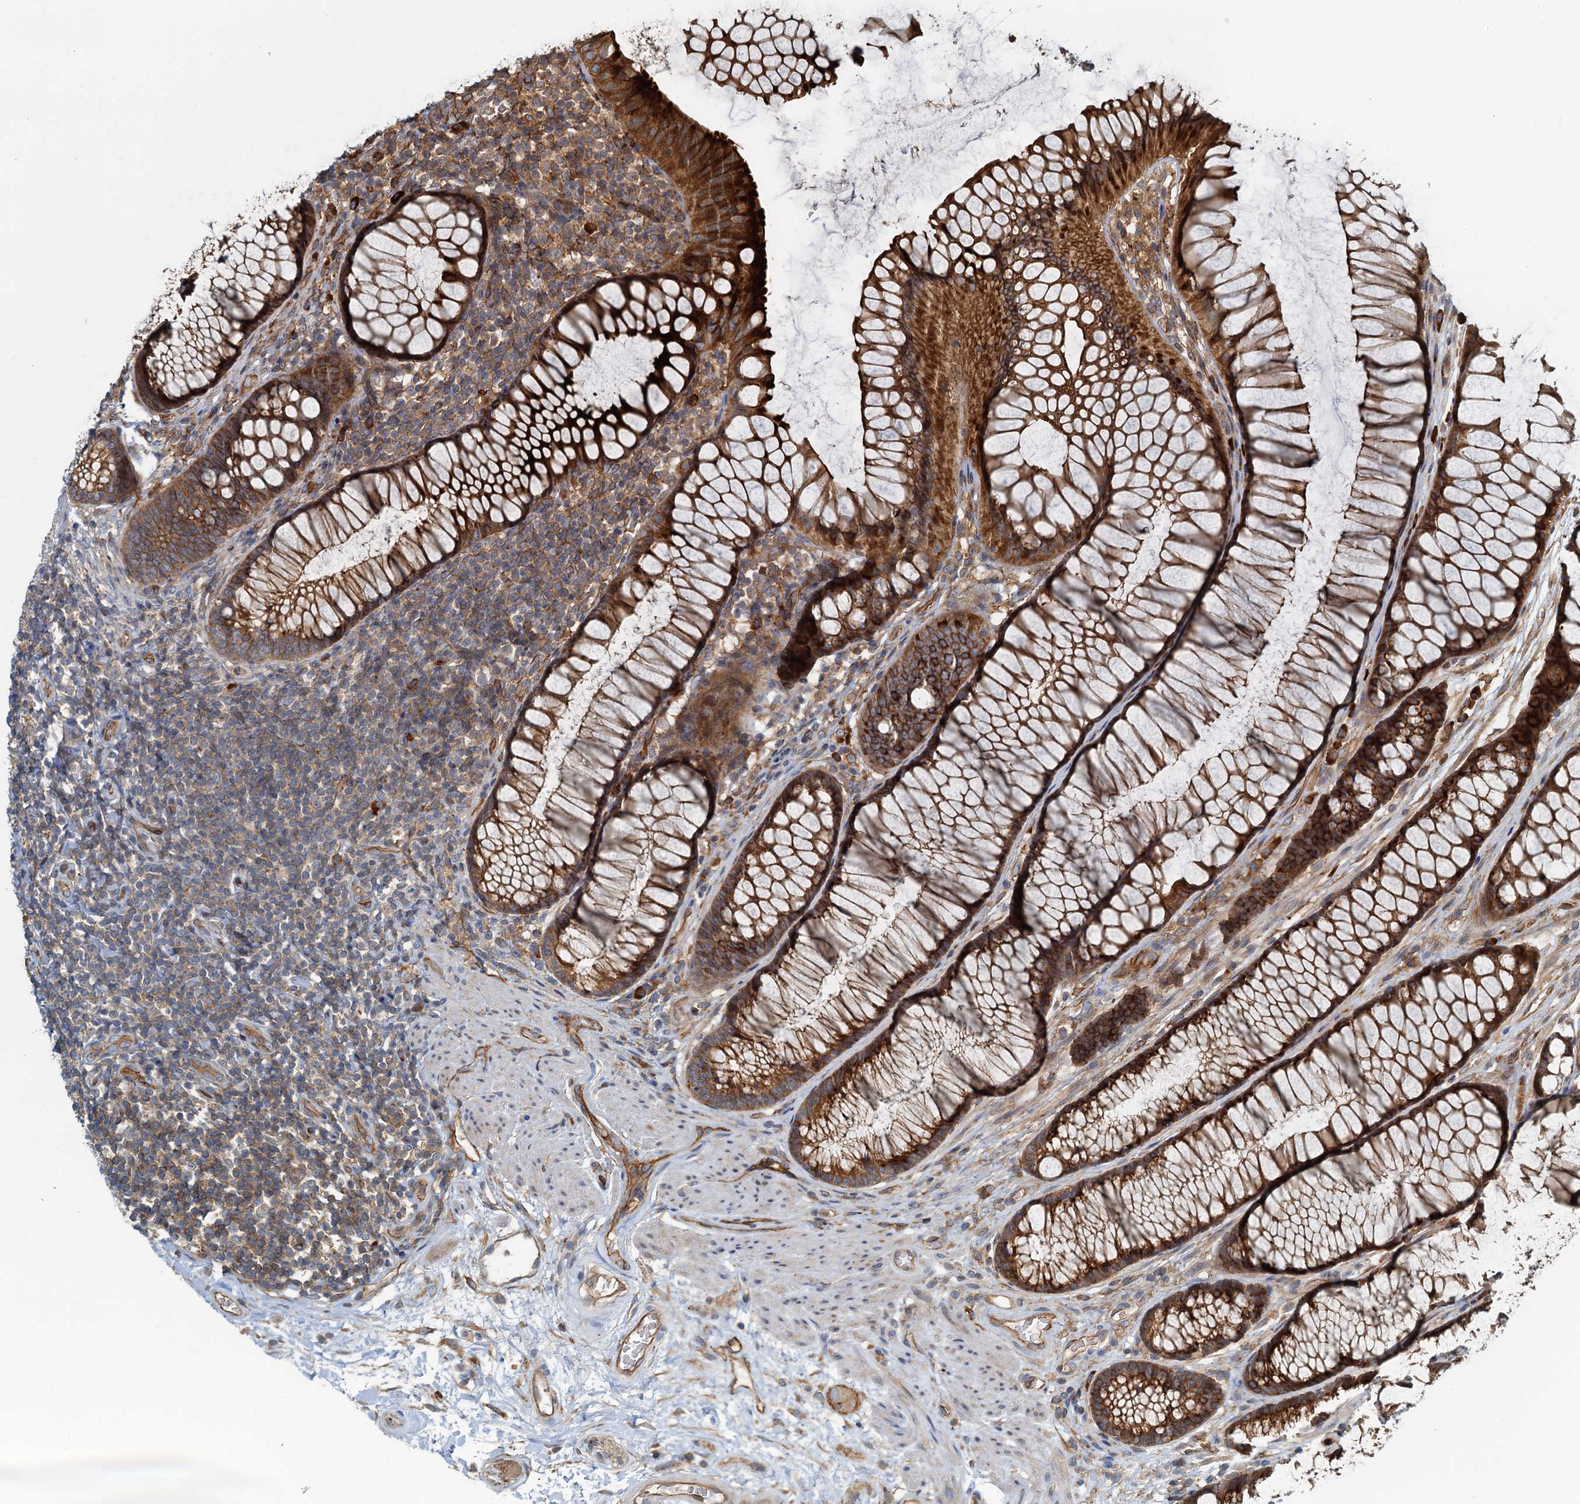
{"staining": {"intensity": "moderate", "quantity": ">75%", "location": "cytoplasmic/membranous"}, "tissue": "colon", "cell_type": "Endothelial cells", "image_type": "normal", "snomed": [{"axis": "morphology", "description": "Normal tissue, NOS"}, {"axis": "topography", "description": "Colon"}], "caption": "Colon stained for a protein demonstrates moderate cytoplasmic/membranous positivity in endothelial cells. (IHC, brightfield microscopy, high magnification).", "gene": "NIPAL3", "patient": {"sex": "female", "age": 82}}